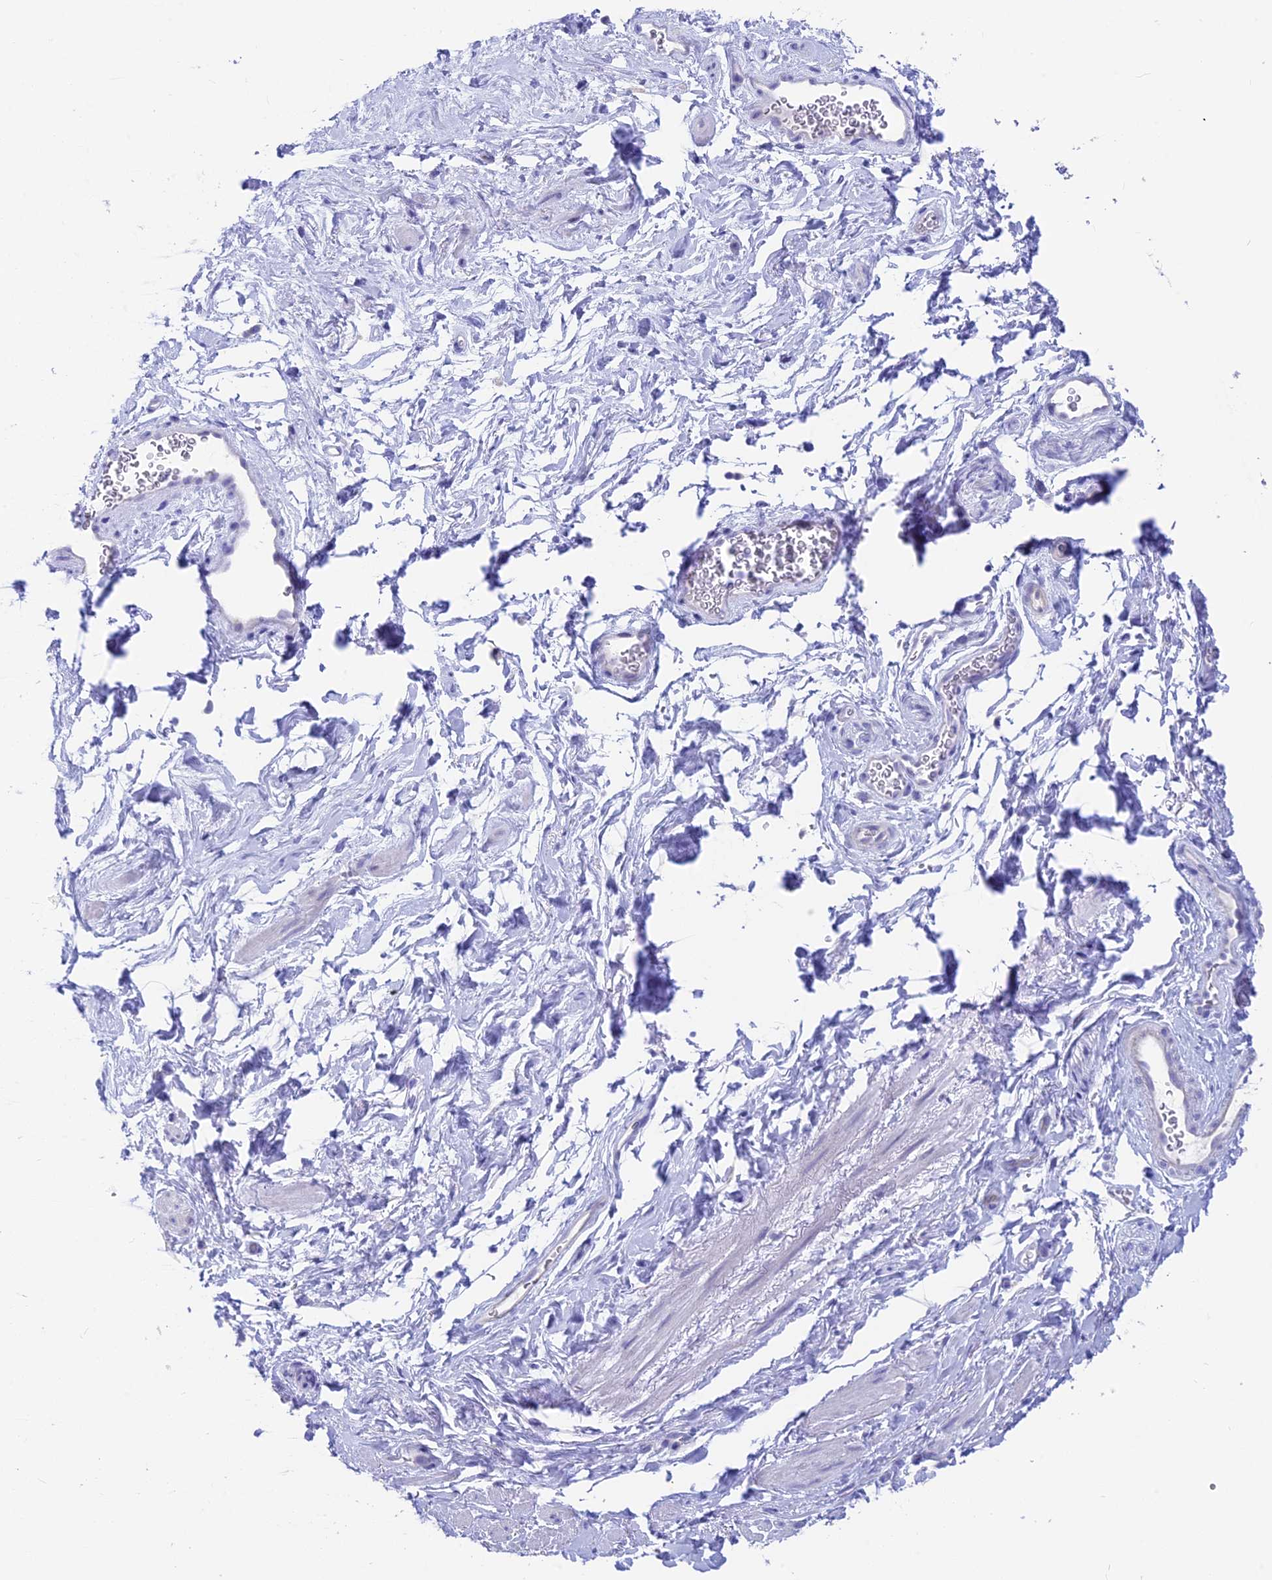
{"staining": {"intensity": "negative", "quantity": "none", "location": "none"}, "tissue": "smooth muscle", "cell_type": "Smooth muscle cells", "image_type": "normal", "snomed": [{"axis": "morphology", "description": "Normal tissue, NOS"}, {"axis": "topography", "description": "Smooth muscle"}, {"axis": "topography", "description": "Peripheral nerve tissue"}], "caption": "Immunohistochemical staining of normal smooth muscle displays no significant staining in smooth muscle cells.", "gene": "SNTN", "patient": {"sex": "male", "age": 69}}